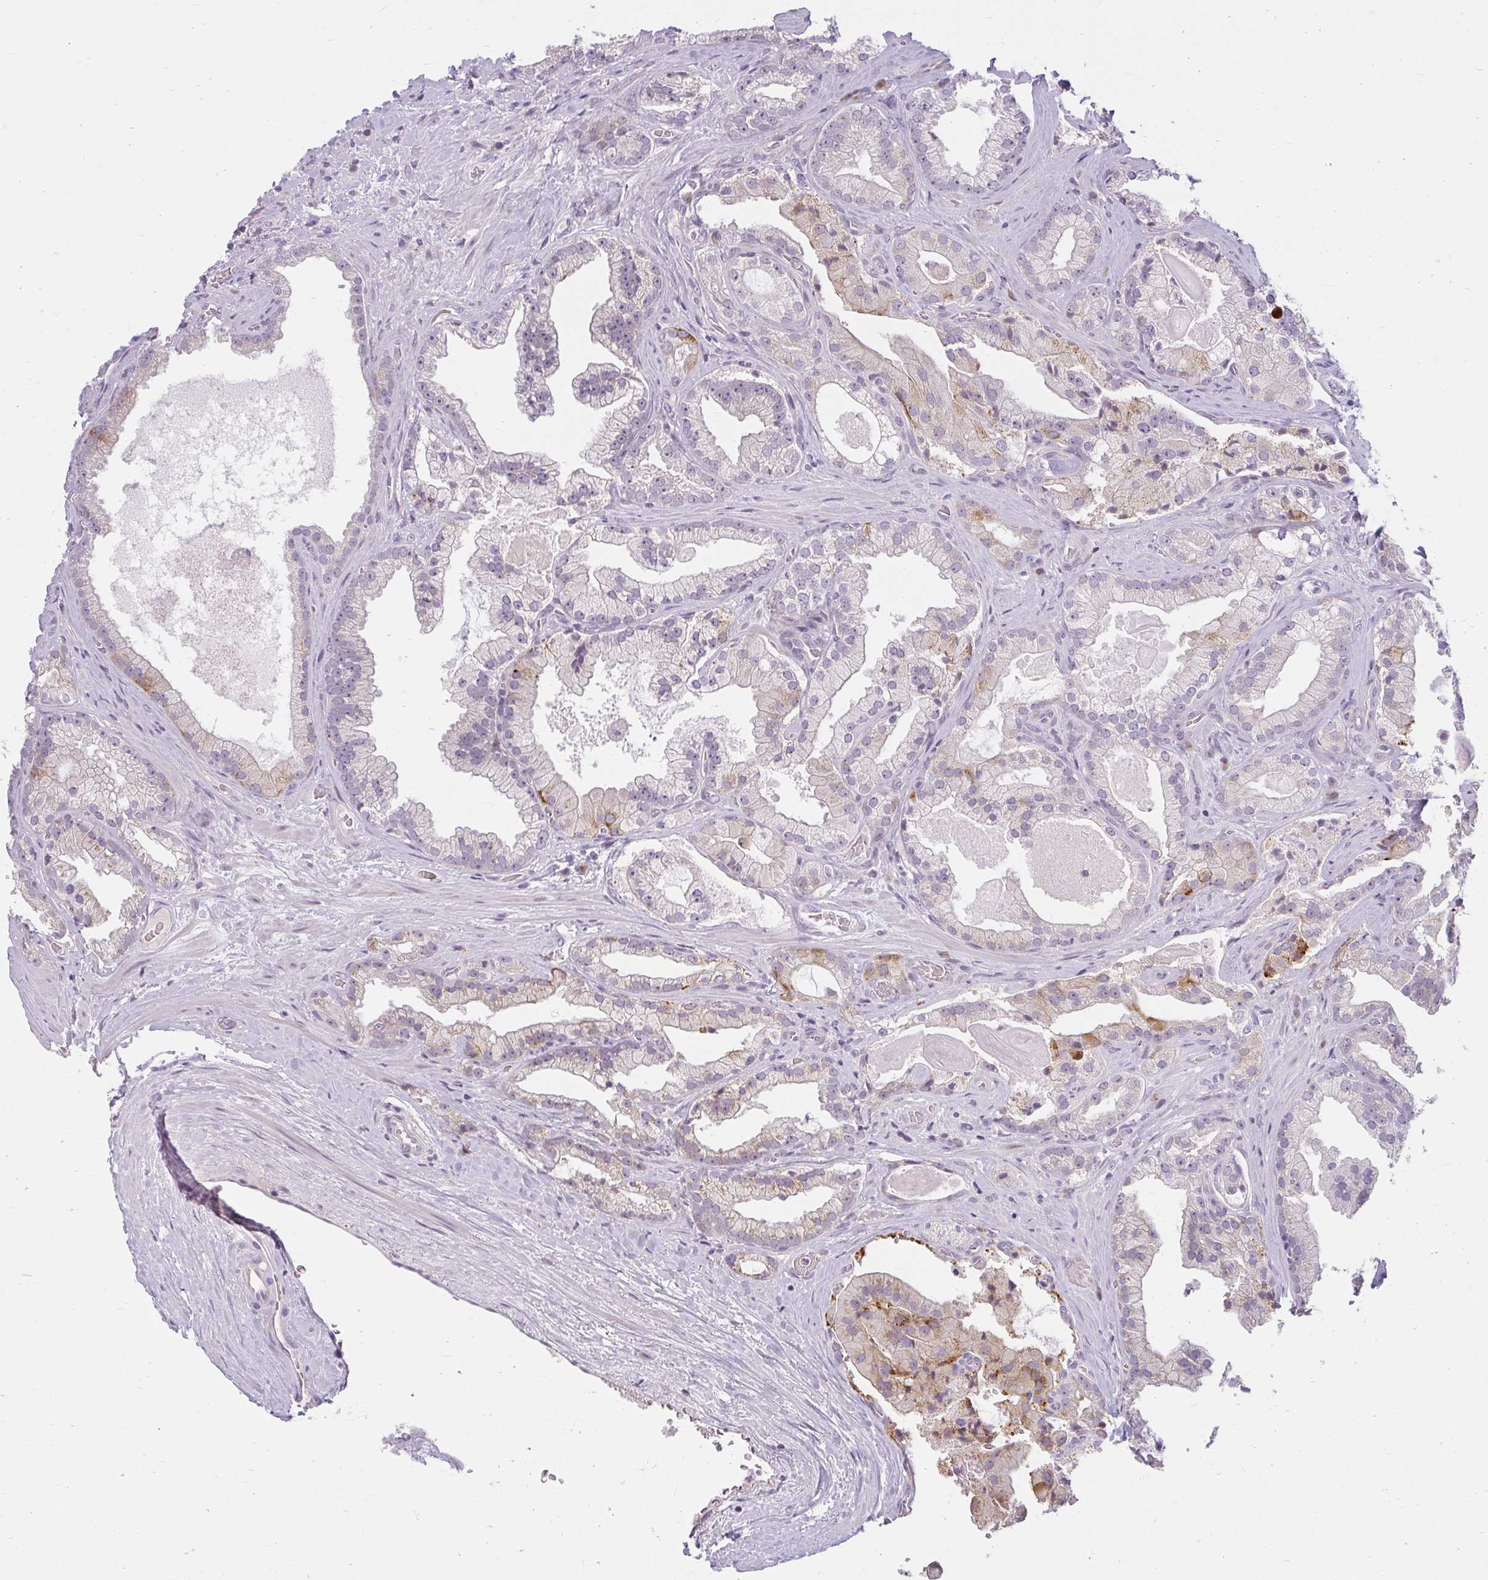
{"staining": {"intensity": "weak", "quantity": "<25%", "location": "cytoplasmic/membranous"}, "tissue": "prostate cancer", "cell_type": "Tumor cells", "image_type": "cancer", "snomed": [{"axis": "morphology", "description": "Adenocarcinoma, High grade"}, {"axis": "topography", "description": "Prostate"}], "caption": "Tumor cells show no significant protein staining in prostate adenocarcinoma (high-grade).", "gene": "ZFYVE26", "patient": {"sex": "male", "age": 68}}